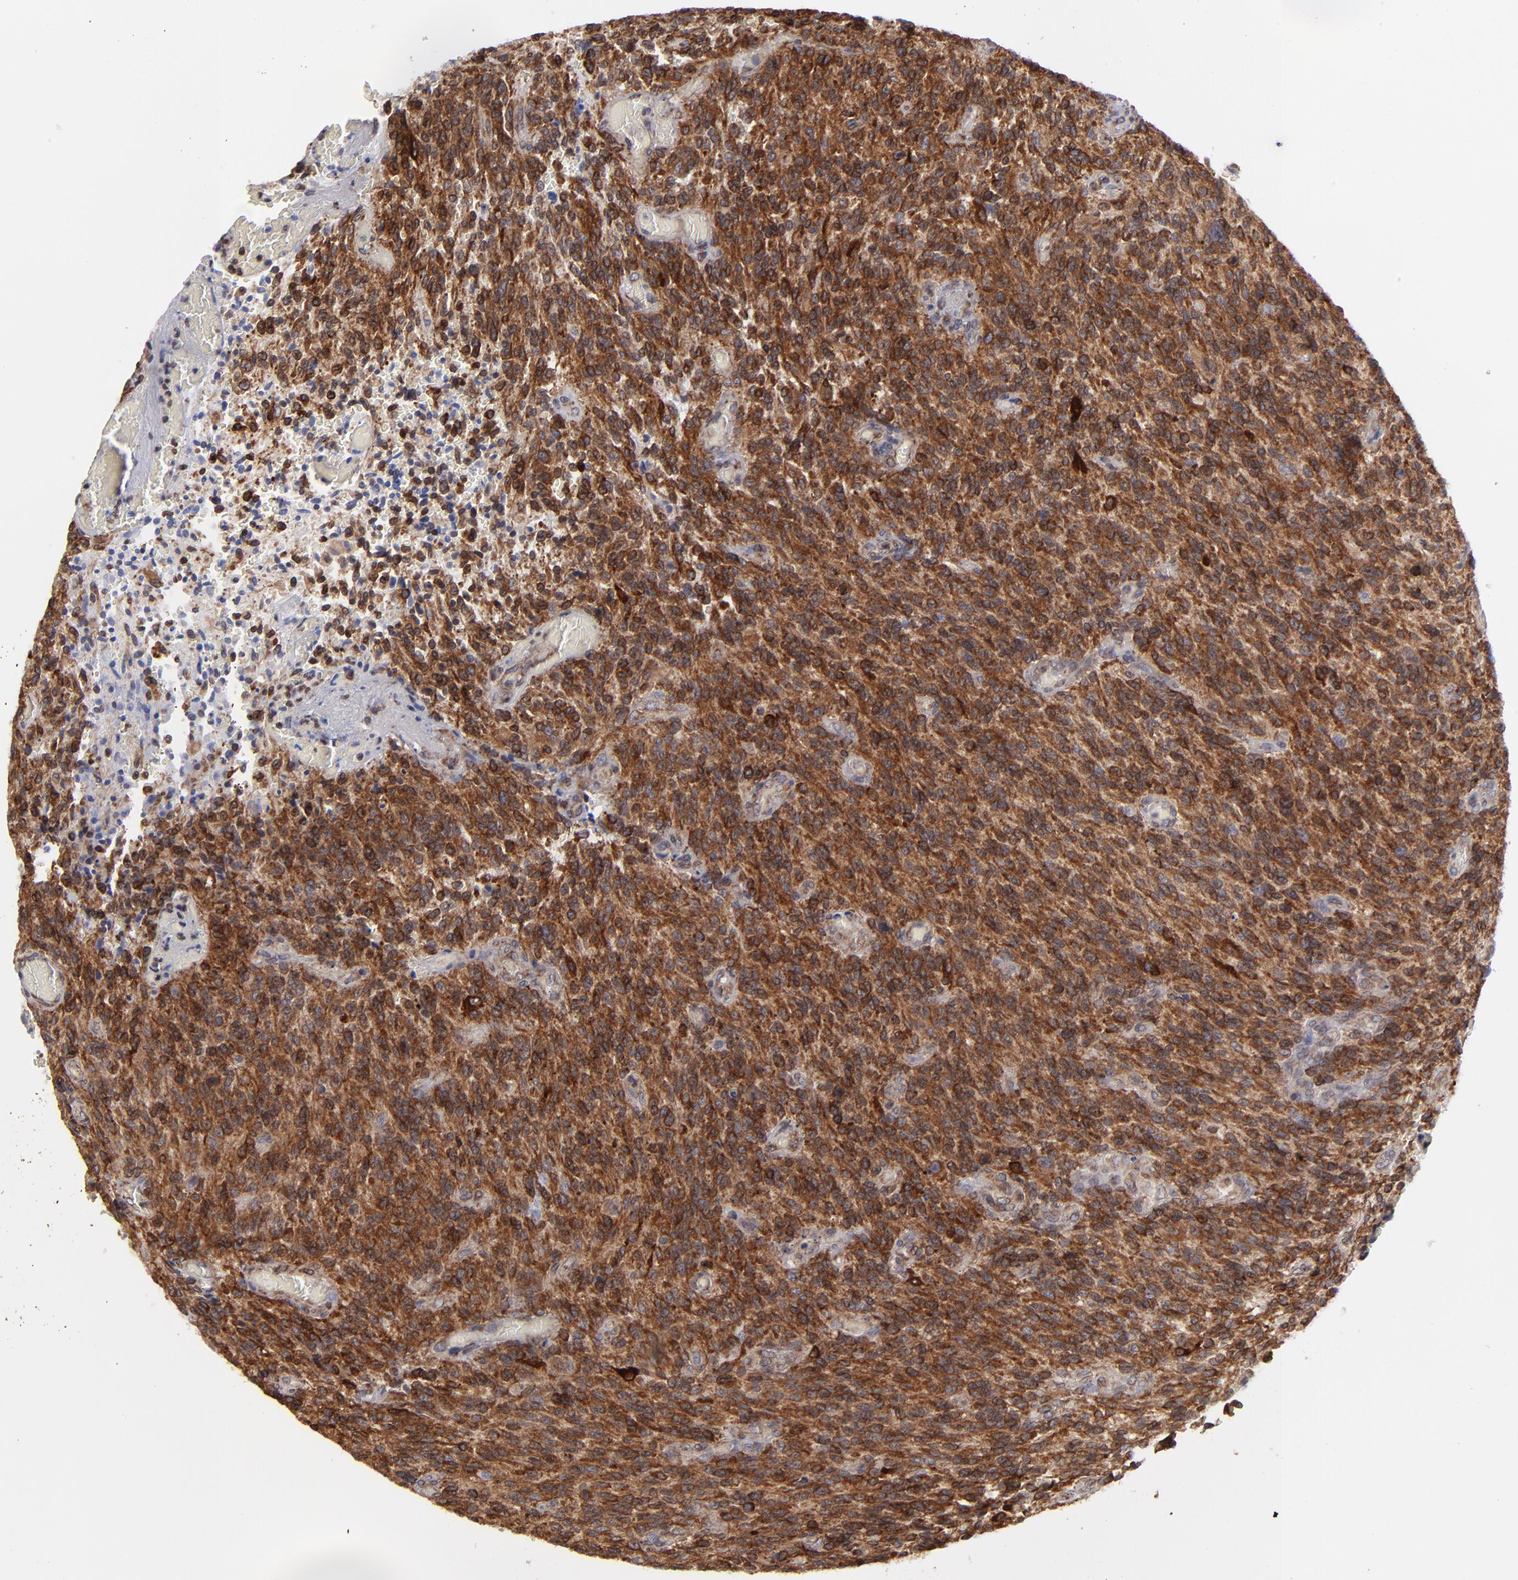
{"staining": {"intensity": "strong", "quantity": ">75%", "location": "cytoplasmic/membranous"}, "tissue": "glioma", "cell_type": "Tumor cells", "image_type": "cancer", "snomed": [{"axis": "morphology", "description": "Normal tissue, NOS"}, {"axis": "morphology", "description": "Glioma, malignant, High grade"}, {"axis": "topography", "description": "Cerebral cortex"}], "caption": "Immunohistochemical staining of human malignant glioma (high-grade) displays high levels of strong cytoplasmic/membranous protein staining in about >75% of tumor cells. (DAB (3,3'-diaminobenzidine) = brown stain, brightfield microscopy at high magnification).", "gene": "TMX1", "patient": {"sex": "male", "age": 56}}